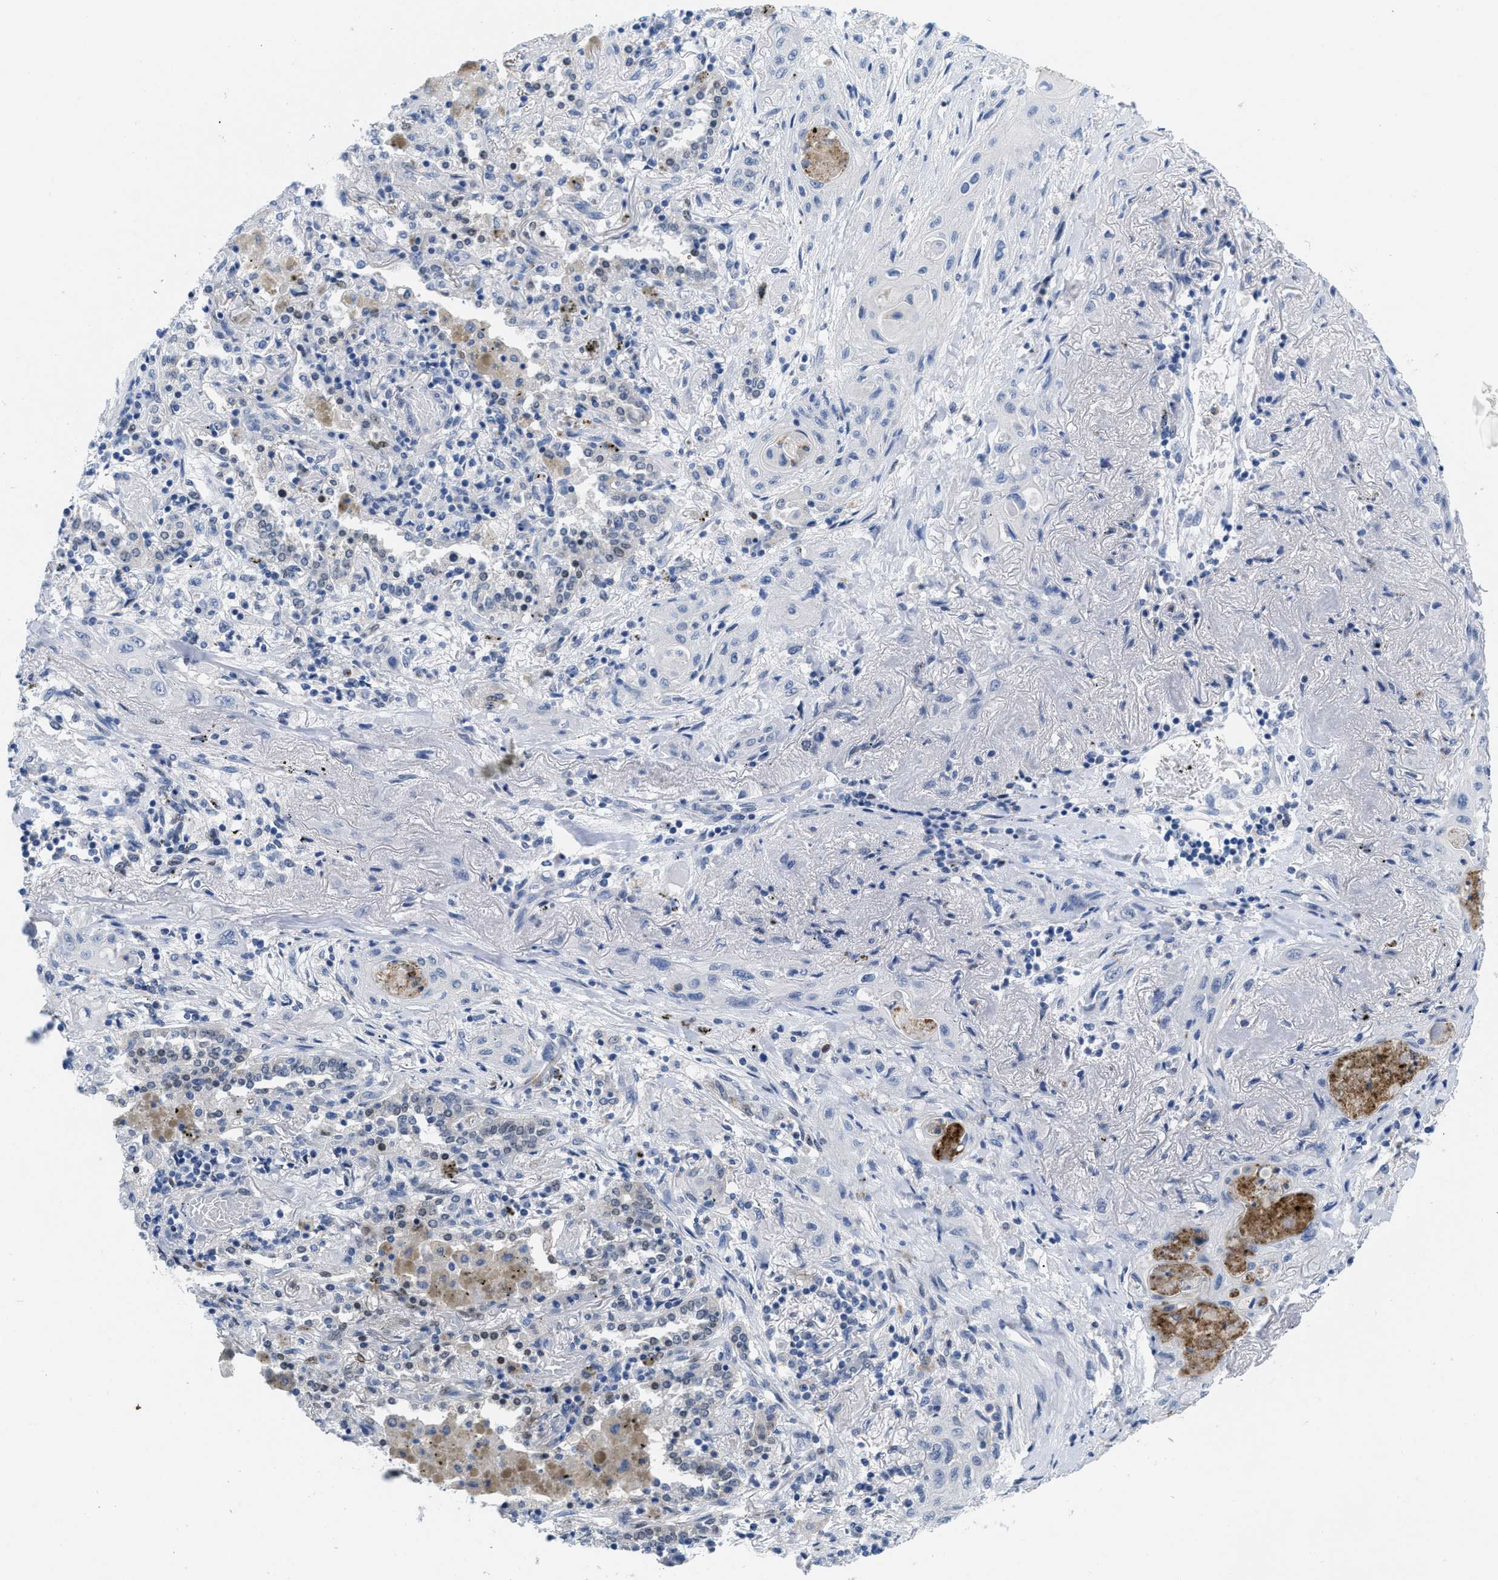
{"staining": {"intensity": "negative", "quantity": "none", "location": "none"}, "tissue": "lung cancer", "cell_type": "Tumor cells", "image_type": "cancer", "snomed": [{"axis": "morphology", "description": "Squamous cell carcinoma, NOS"}, {"axis": "topography", "description": "Lung"}], "caption": "Immunohistochemistry (IHC) photomicrograph of lung cancer (squamous cell carcinoma) stained for a protein (brown), which shows no staining in tumor cells.", "gene": "NFIX", "patient": {"sex": "female", "age": 47}}